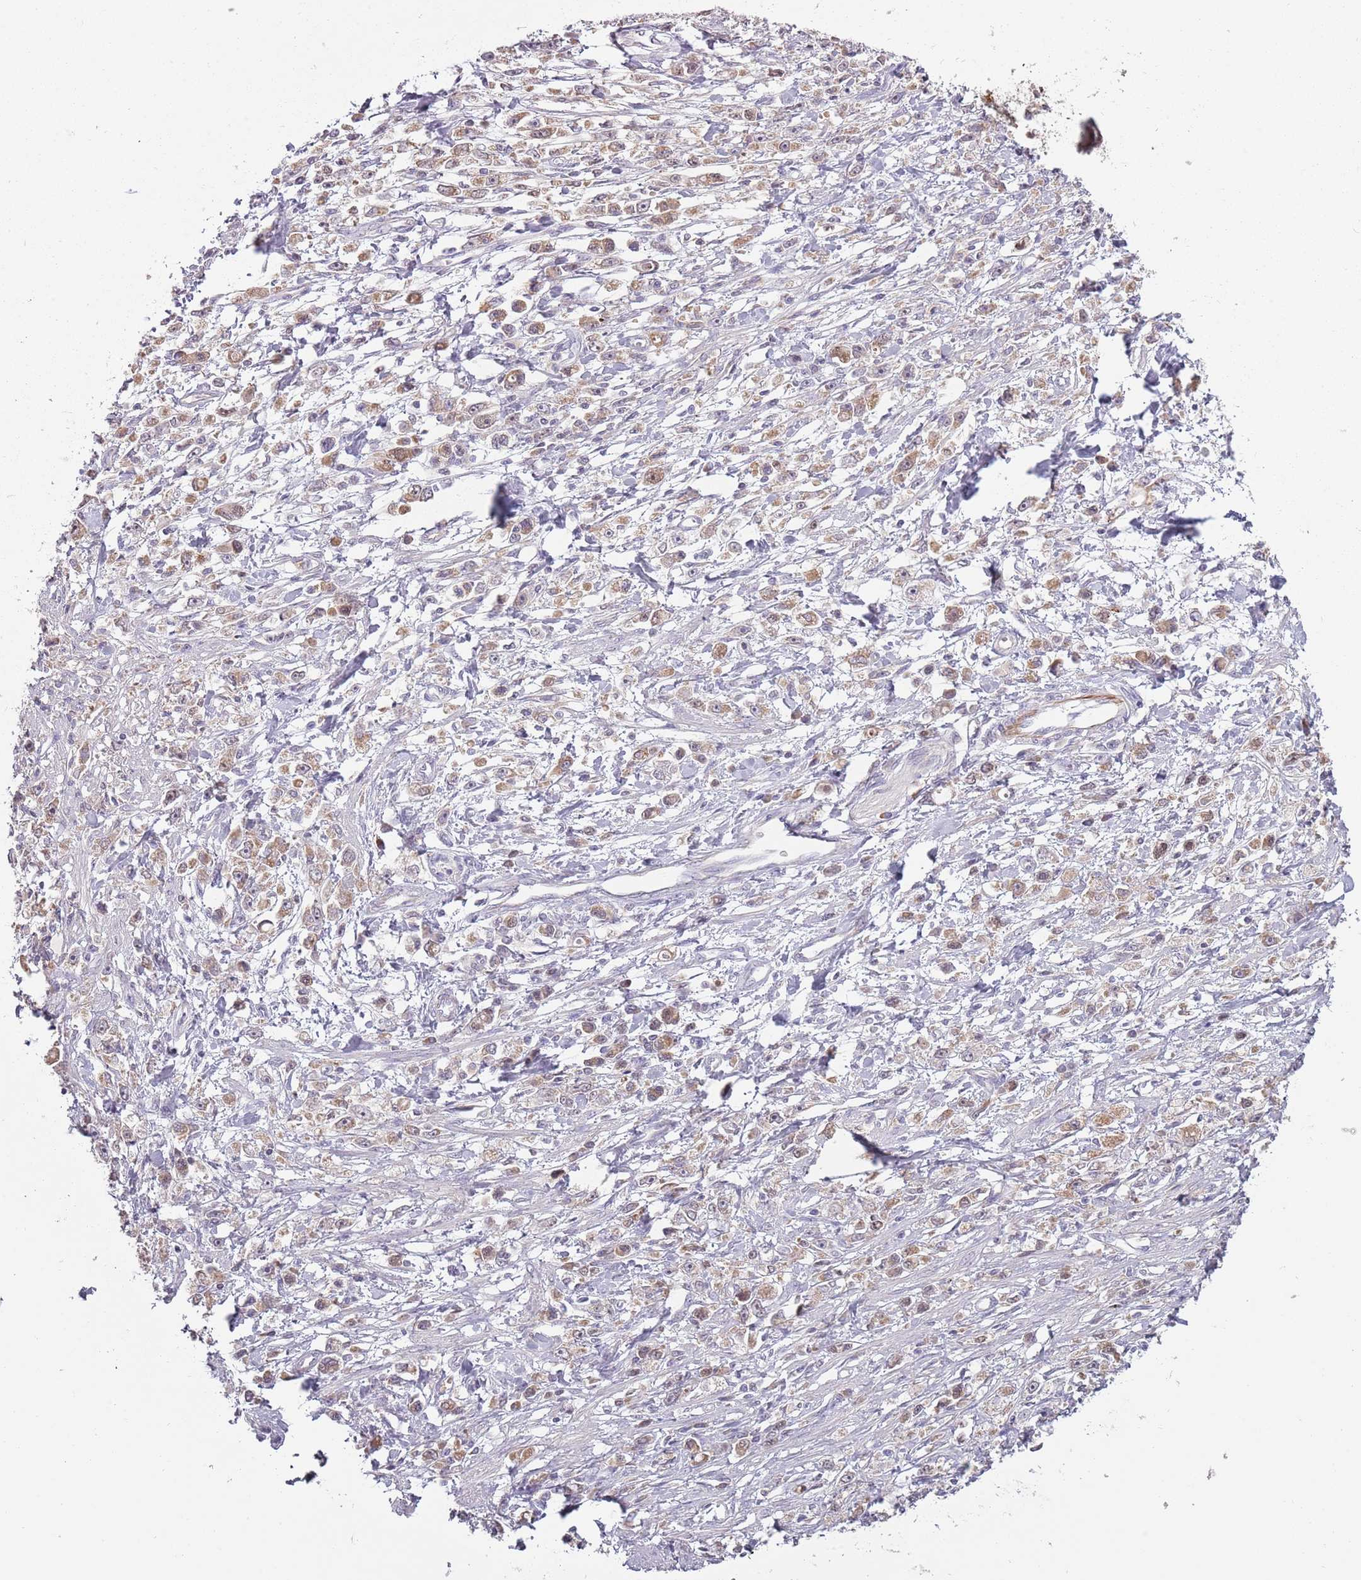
{"staining": {"intensity": "weak", "quantity": "25%-75%", "location": "cytoplasmic/membranous"}, "tissue": "stomach cancer", "cell_type": "Tumor cells", "image_type": "cancer", "snomed": [{"axis": "morphology", "description": "Adenocarcinoma, NOS"}, {"axis": "topography", "description": "Stomach"}], "caption": "Weak cytoplasmic/membranous positivity for a protein is seen in about 25%-75% of tumor cells of adenocarcinoma (stomach) using IHC.", "gene": "SYS1", "patient": {"sex": "female", "age": 59}}